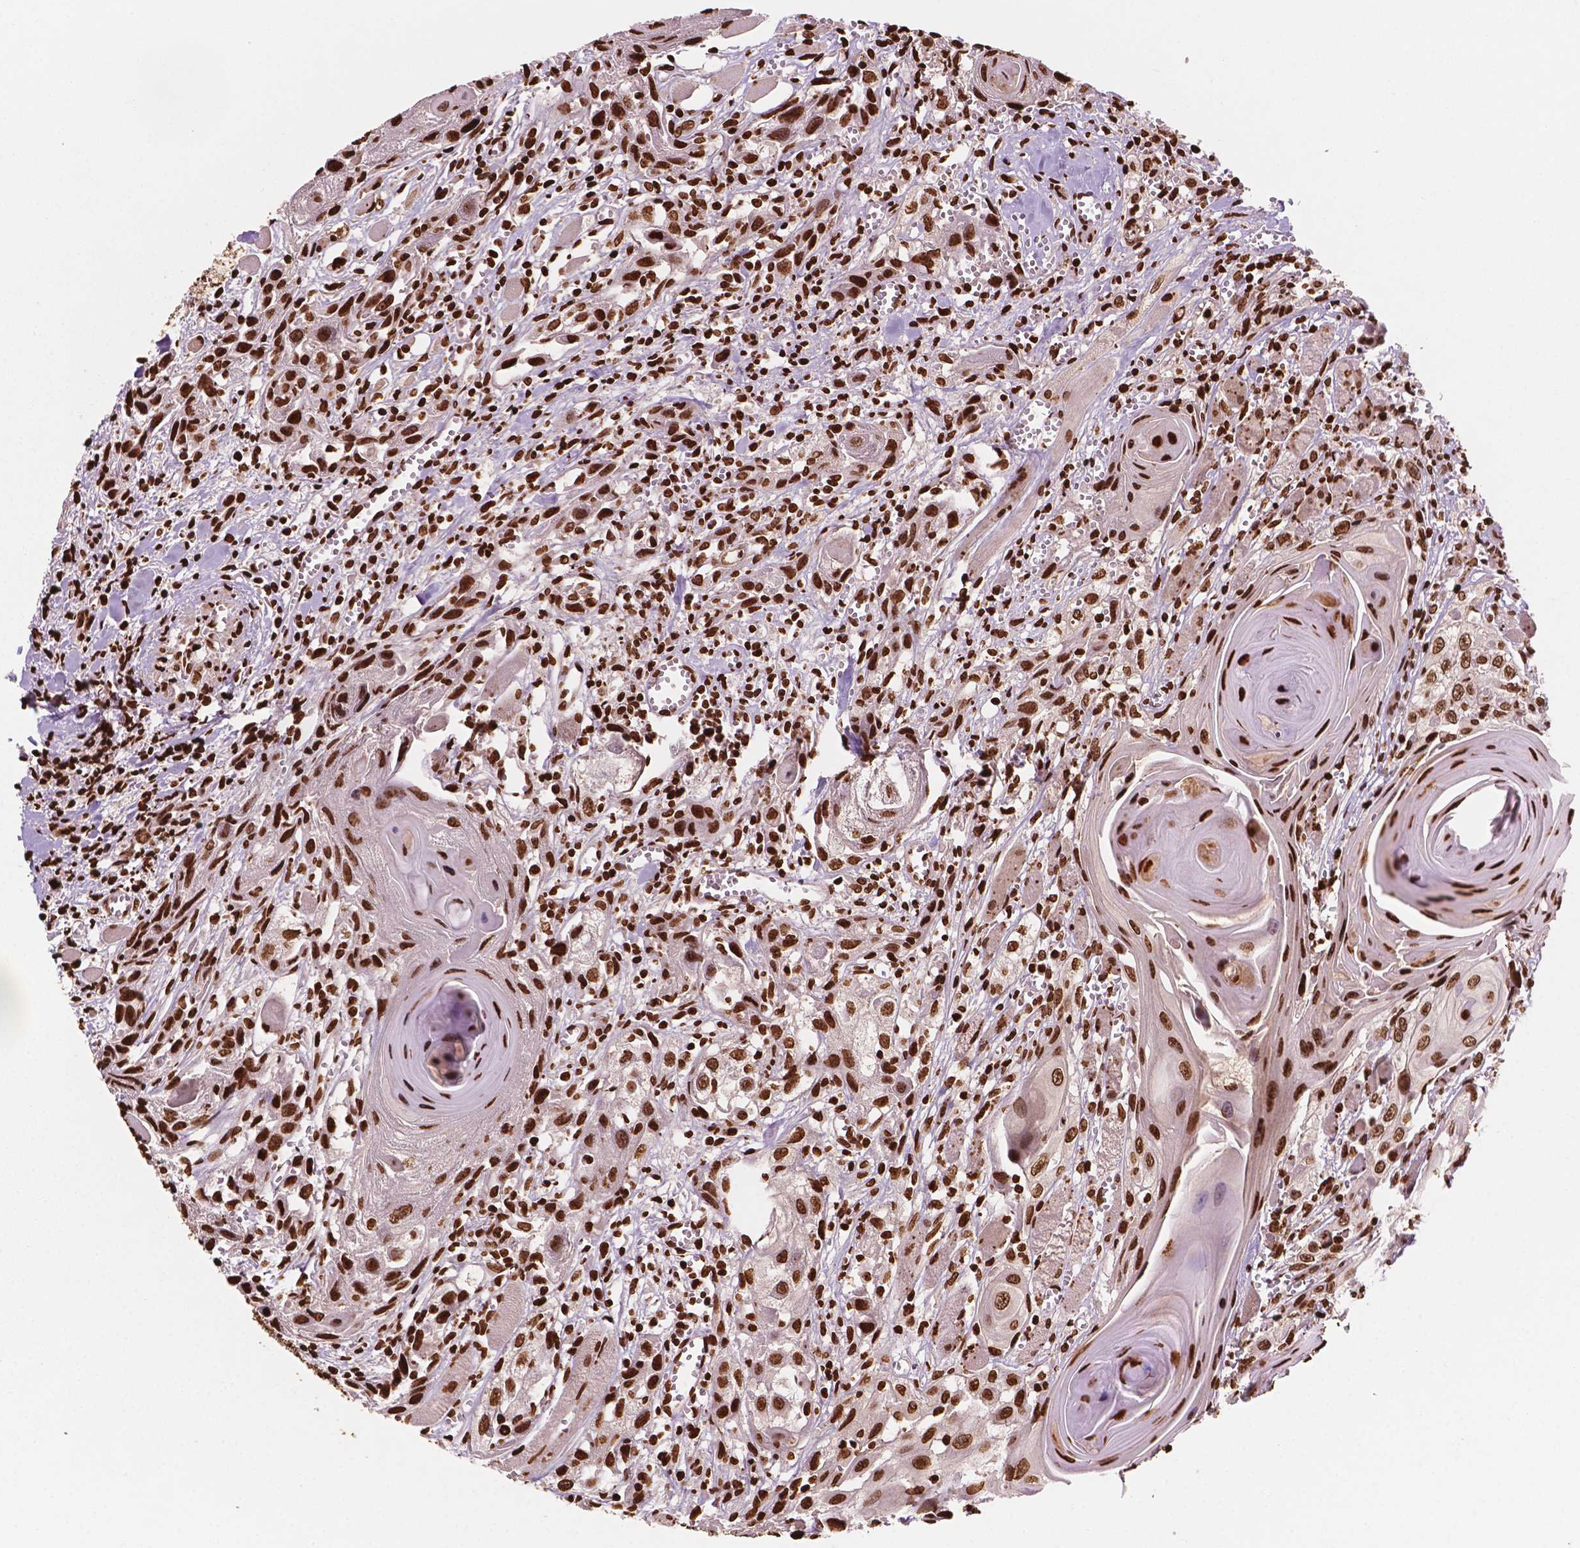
{"staining": {"intensity": "strong", "quantity": ">75%", "location": "nuclear"}, "tissue": "head and neck cancer", "cell_type": "Tumor cells", "image_type": "cancer", "snomed": [{"axis": "morphology", "description": "Squamous cell carcinoma, NOS"}, {"axis": "topography", "description": "Head-Neck"}], "caption": "Immunohistochemistry (DAB (3,3'-diaminobenzidine)) staining of human head and neck squamous cell carcinoma displays strong nuclear protein positivity in approximately >75% of tumor cells. (Brightfield microscopy of DAB IHC at high magnification).", "gene": "H3C7", "patient": {"sex": "female", "age": 80}}